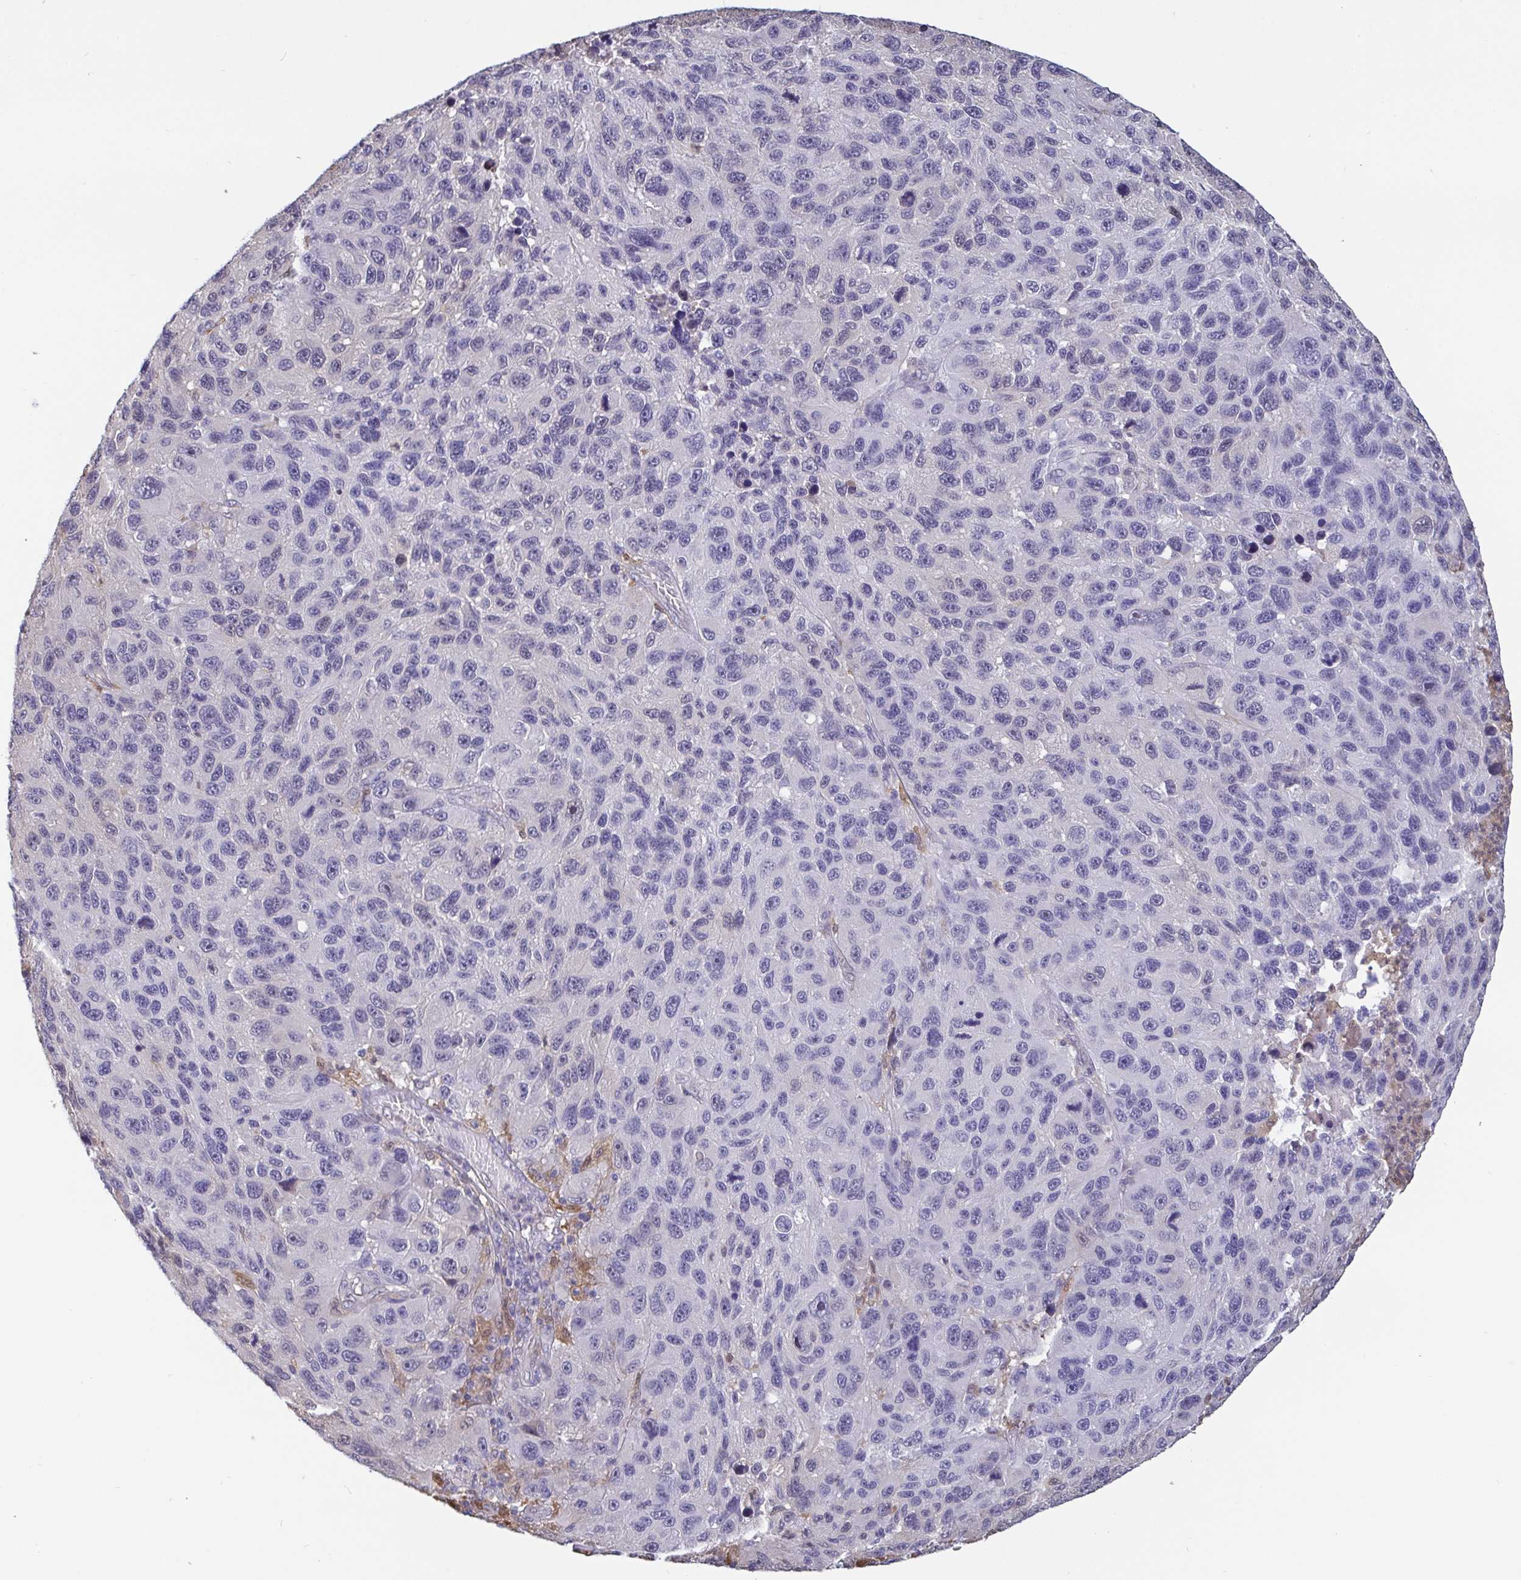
{"staining": {"intensity": "negative", "quantity": "none", "location": "none"}, "tissue": "melanoma", "cell_type": "Tumor cells", "image_type": "cancer", "snomed": [{"axis": "morphology", "description": "Malignant melanoma, NOS"}, {"axis": "topography", "description": "Skin"}], "caption": "IHC of melanoma exhibits no positivity in tumor cells.", "gene": "IDH1", "patient": {"sex": "male", "age": 53}}